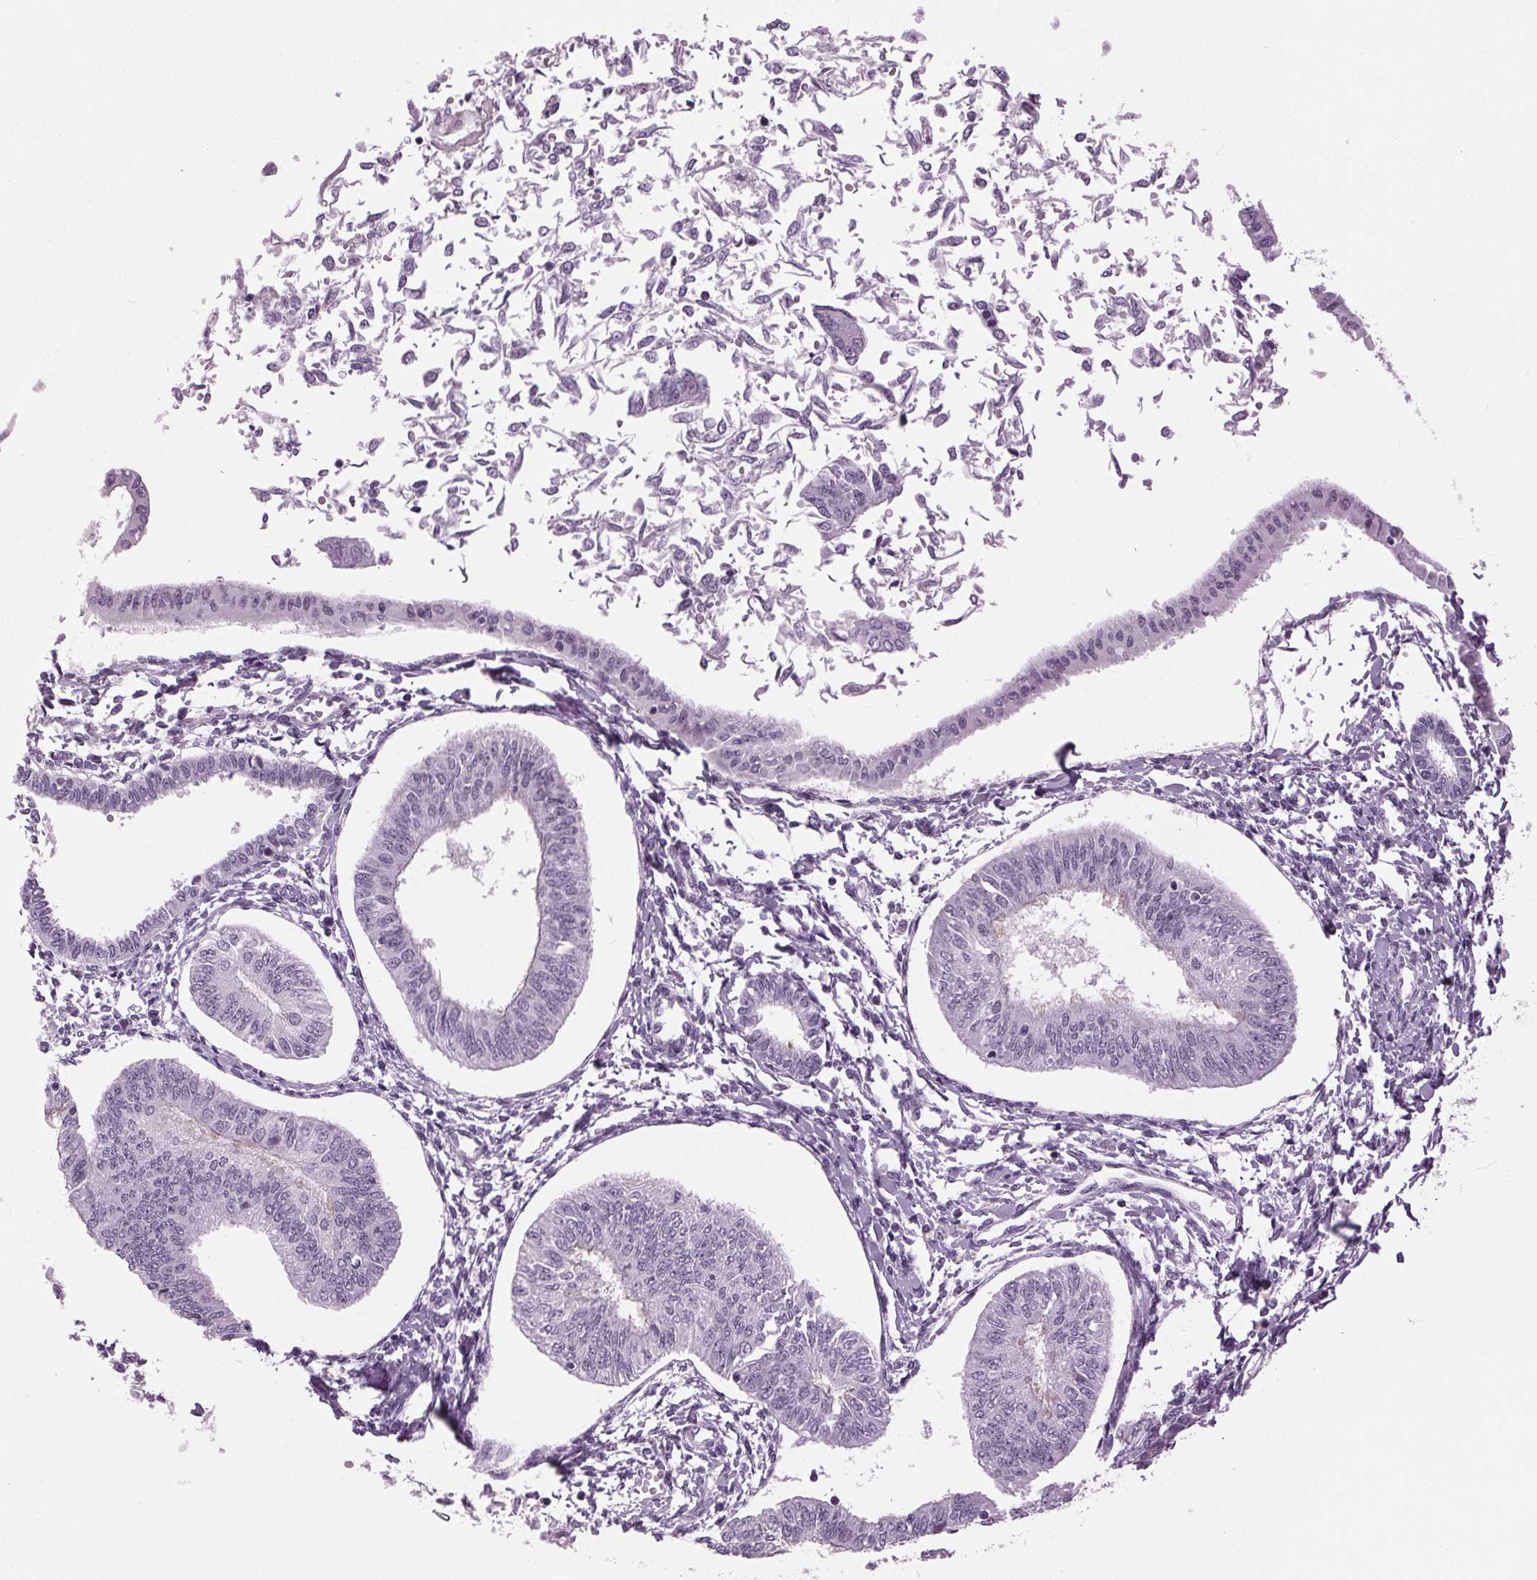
{"staining": {"intensity": "negative", "quantity": "none", "location": "none"}, "tissue": "endometrial cancer", "cell_type": "Tumor cells", "image_type": "cancer", "snomed": [{"axis": "morphology", "description": "Adenocarcinoma, NOS"}, {"axis": "topography", "description": "Endometrium"}], "caption": "An image of human endometrial cancer (adenocarcinoma) is negative for staining in tumor cells.", "gene": "DNAH12", "patient": {"sex": "female", "age": 58}}